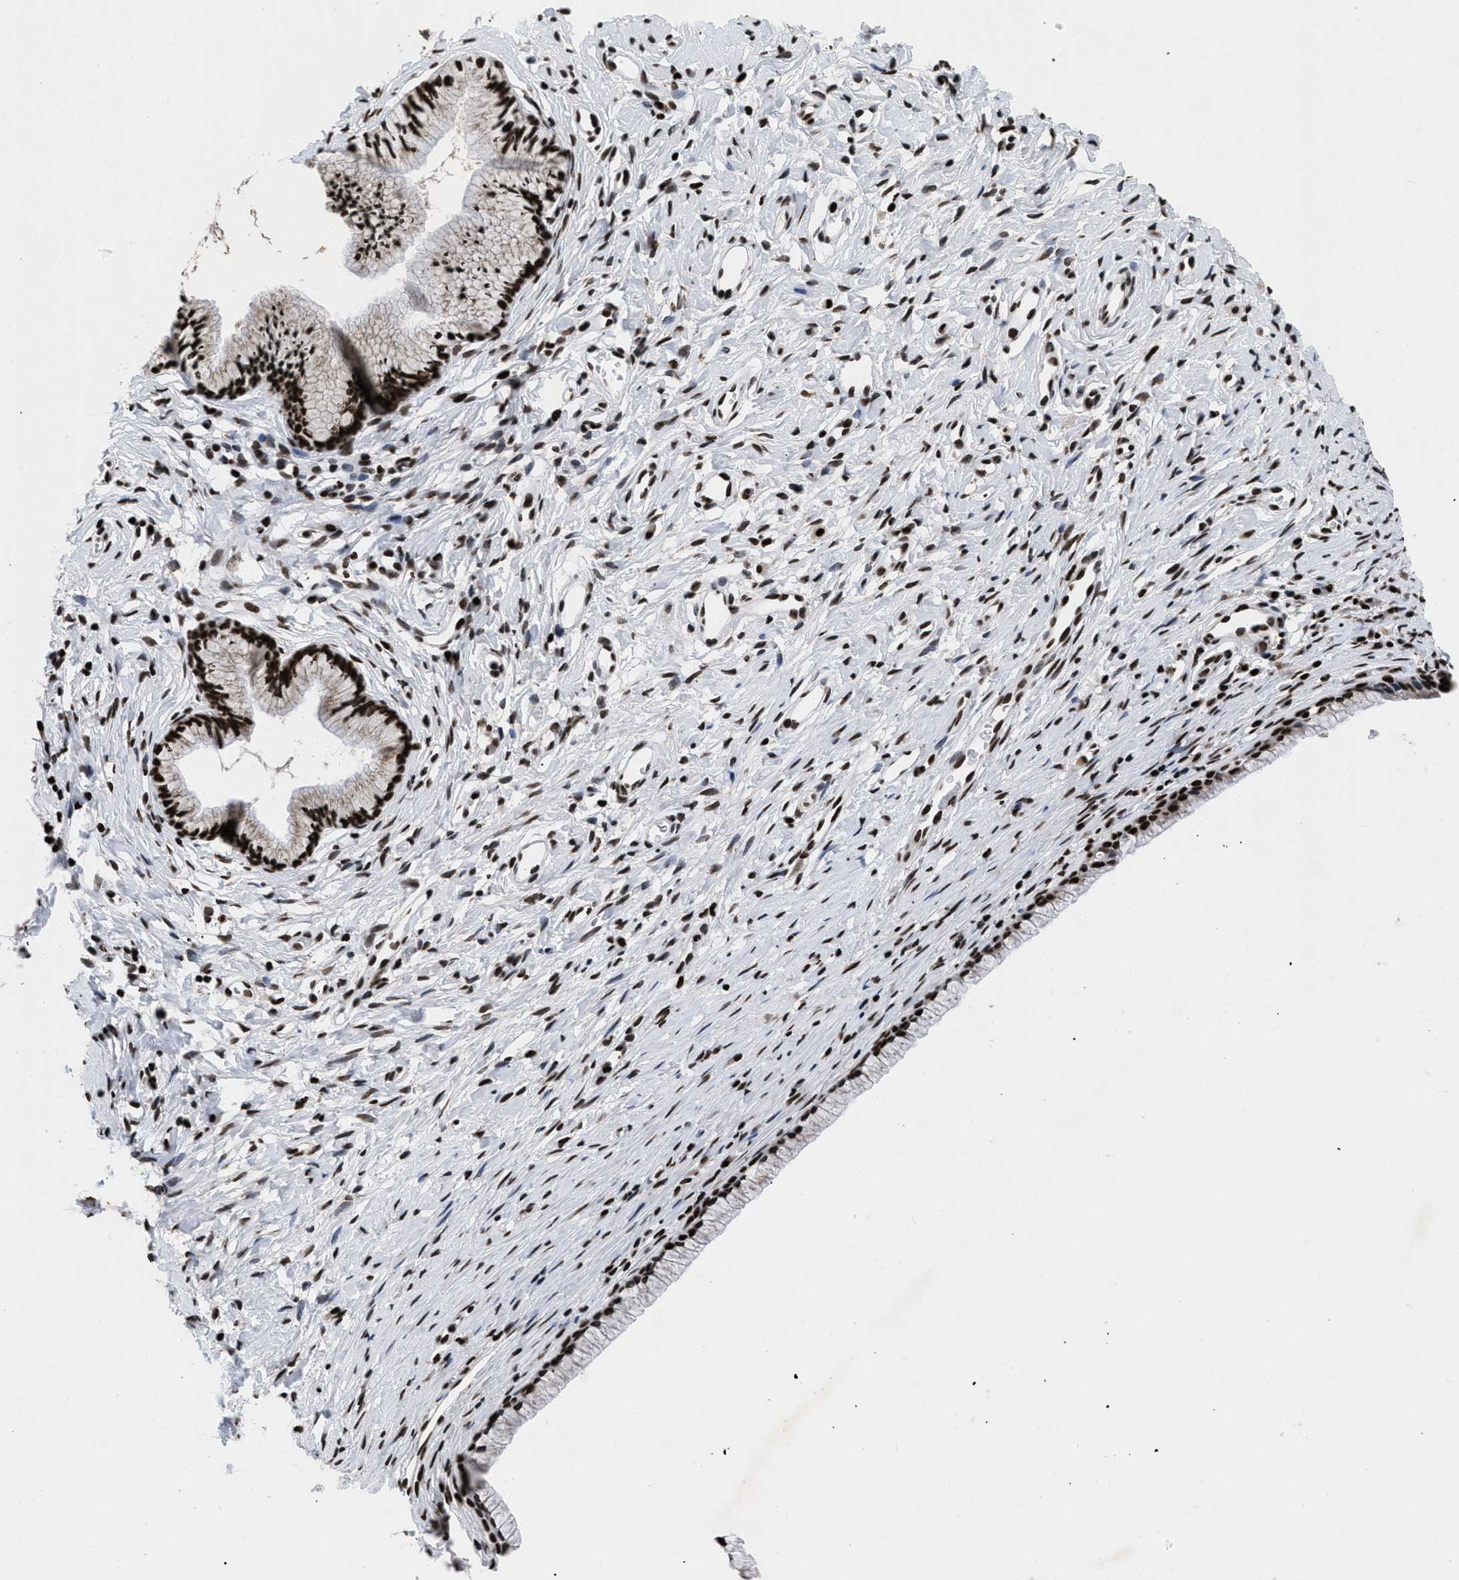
{"staining": {"intensity": "strong", "quantity": ">75%", "location": "nuclear"}, "tissue": "cervix", "cell_type": "Glandular cells", "image_type": "normal", "snomed": [{"axis": "morphology", "description": "Normal tissue, NOS"}, {"axis": "topography", "description": "Cervix"}], "caption": "A micrograph of cervix stained for a protein demonstrates strong nuclear brown staining in glandular cells.", "gene": "CALHM3", "patient": {"sex": "female", "age": 77}}